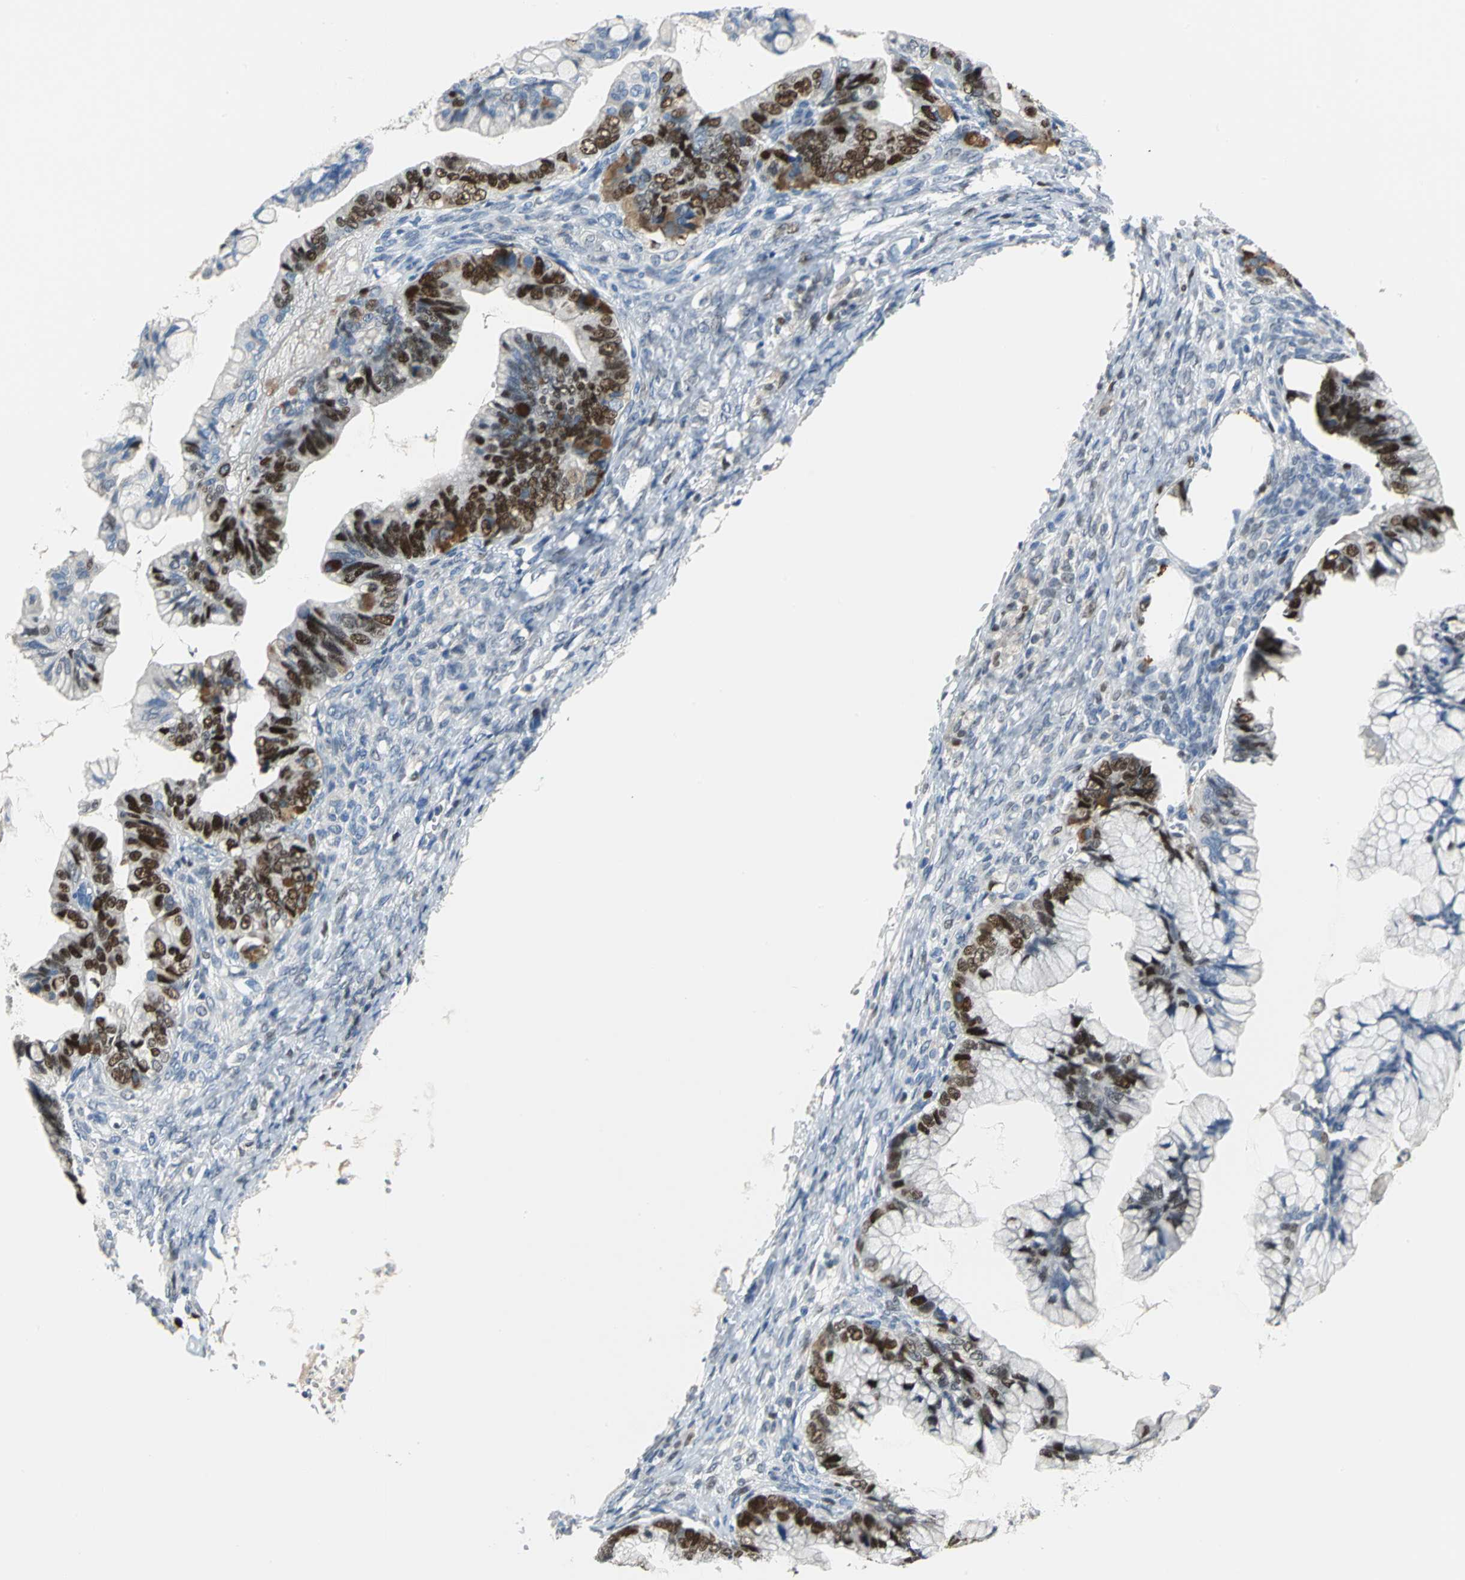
{"staining": {"intensity": "strong", "quantity": "25%-75%", "location": "nuclear"}, "tissue": "ovarian cancer", "cell_type": "Tumor cells", "image_type": "cancer", "snomed": [{"axis": "morphology", "description": "Cystadenocarcinoma, mucinous, NOS"}, {"axis": "topography", "description": "Ovary"}], "caption": "The image demonstrates staining of ovarian mucinous cystadenocarcinoma, revealing strong nuclear protein expression (brown color) within tumor cells.", "gene": "MCM4", "patient": {"sex": "female", "age": 36}}